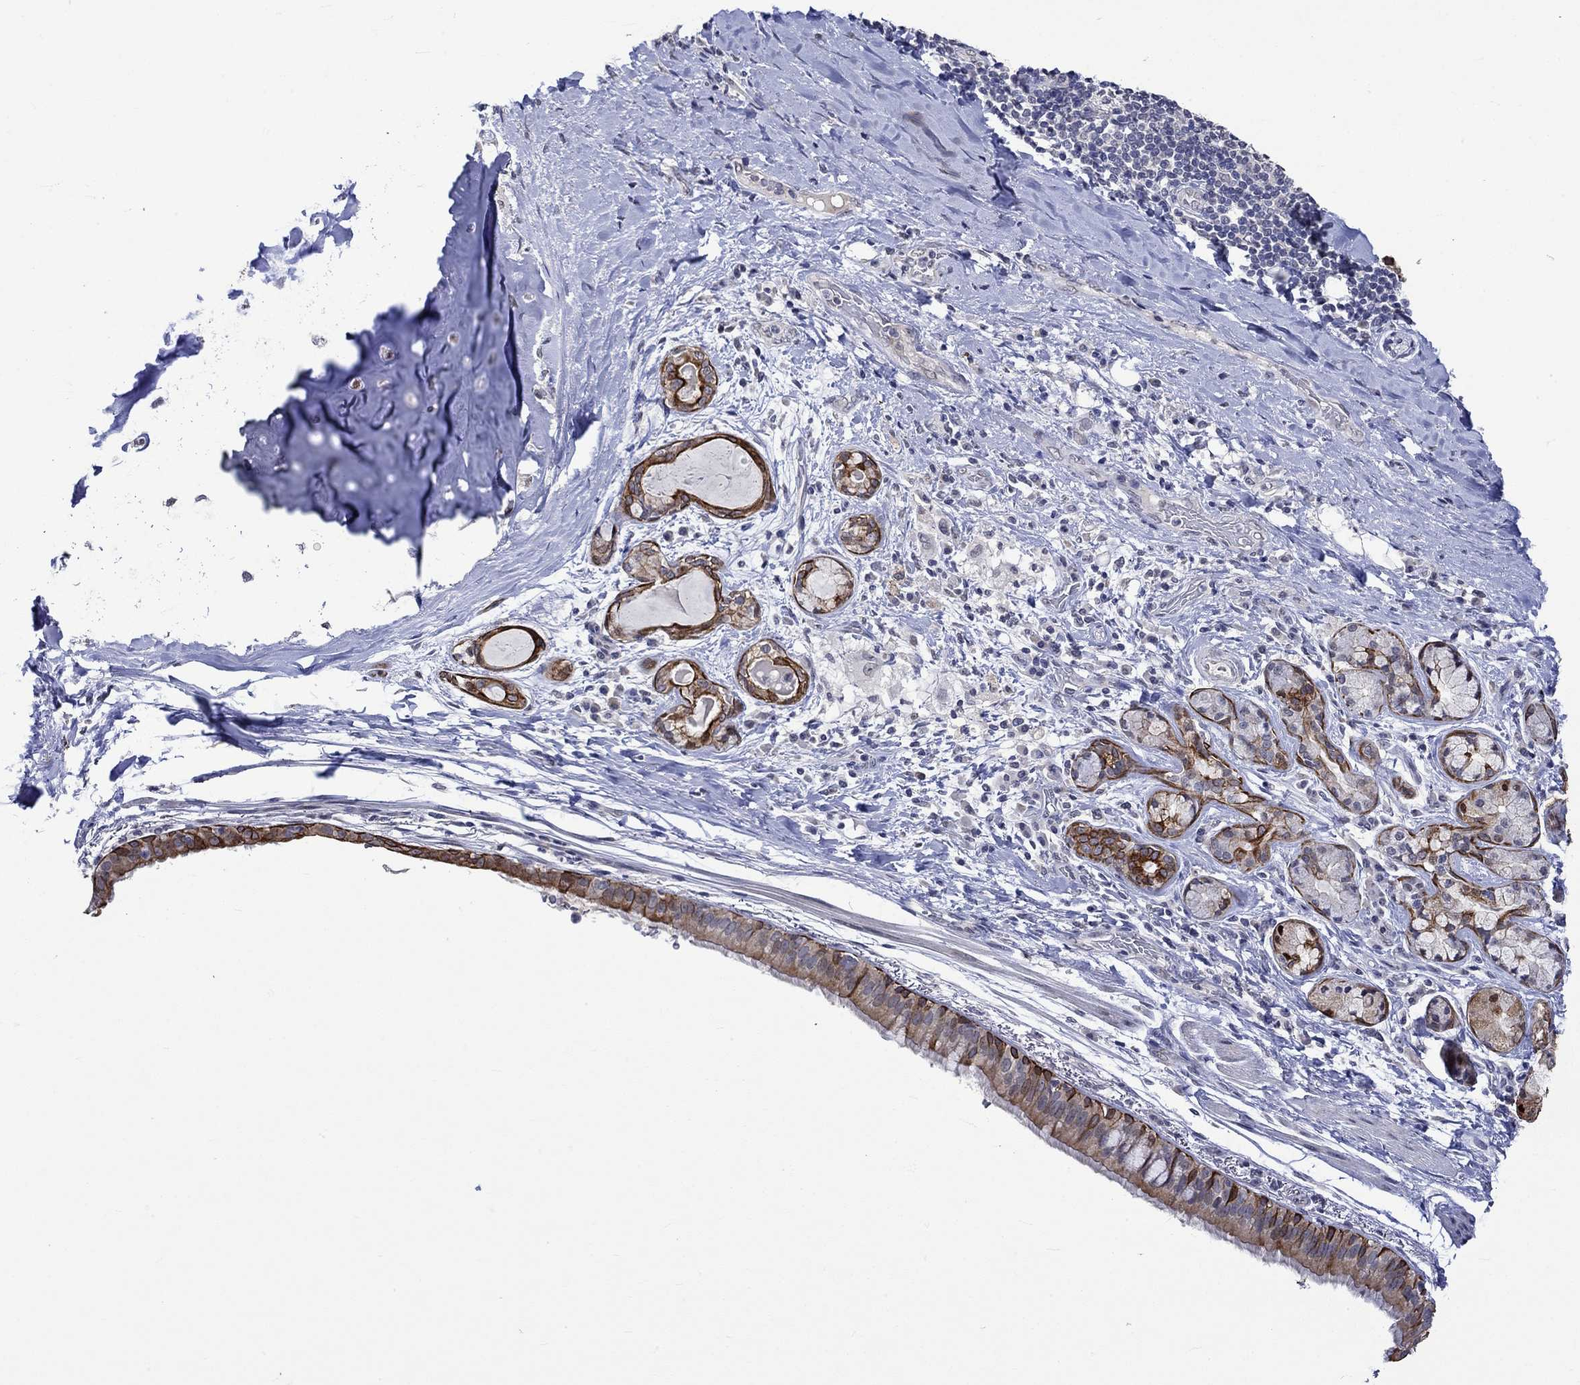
{"staining": {"intensity": "strong", "quantity": "25%-75%", "location": "cytoplasmic/membranous"}, "tissue": "bronchus", "cell_type": "Respiratory epithelial cells", "image_type": "normal", "snomed": [{"axis": "morphology", "description": "Normal tissue, NOS"}, {"axis": "morphology", "description": "Squamous cell carcinoma, NOS"}, {"axis": "topography", "description": "Bronchus"}, {"axis": "topography", "description": "Lung"}], "caption": "Strong cytoplasmic/membranous protein positivity is present in approximately 25%-75% of respiratory epithelial cells in bronchus.", "gene": "DDX3Y", "patient": {"sex": "male", "age": 69}}